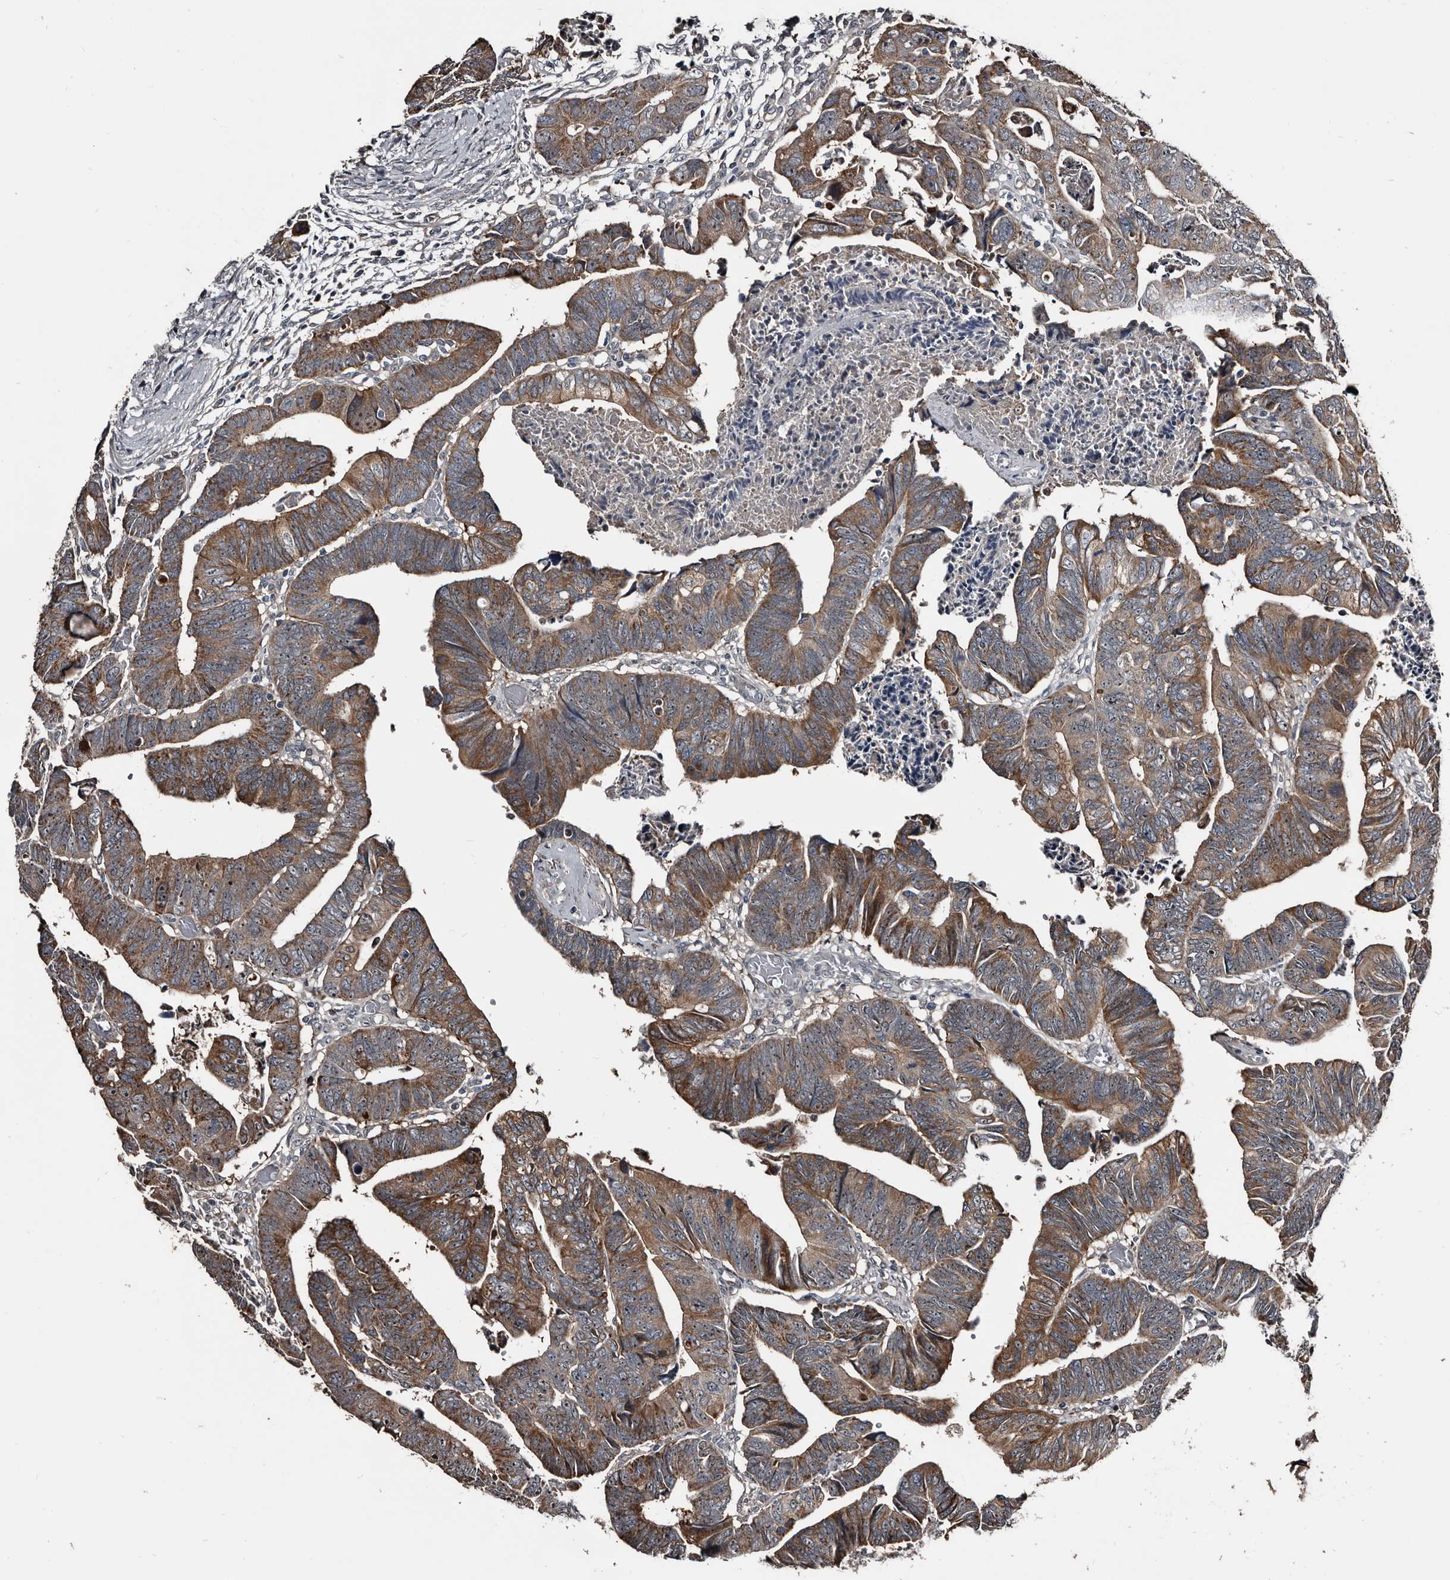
{"staining": {"intensity": "moderate", "quantity": "25%-75%", "location": "cytoplasmic/membranous"}, "tissue": "colorectal cancer", "cell_type": "Tumor cells", "image_type": "cancer", "snomed": [{"axis": "morphology", "description": "Adenocarcinoma, NOS"}, {"axis": "topography", "description": "Rectum"}], "caption": "Approximately 25%-75% of tumor cells in colorectal cancer show moderate cytoplasmic/membranous protein positivity as visualized by brown immunohistochemical staining.", "gene": "DHPS", "patient": {"sex": "female", "age": 65}}